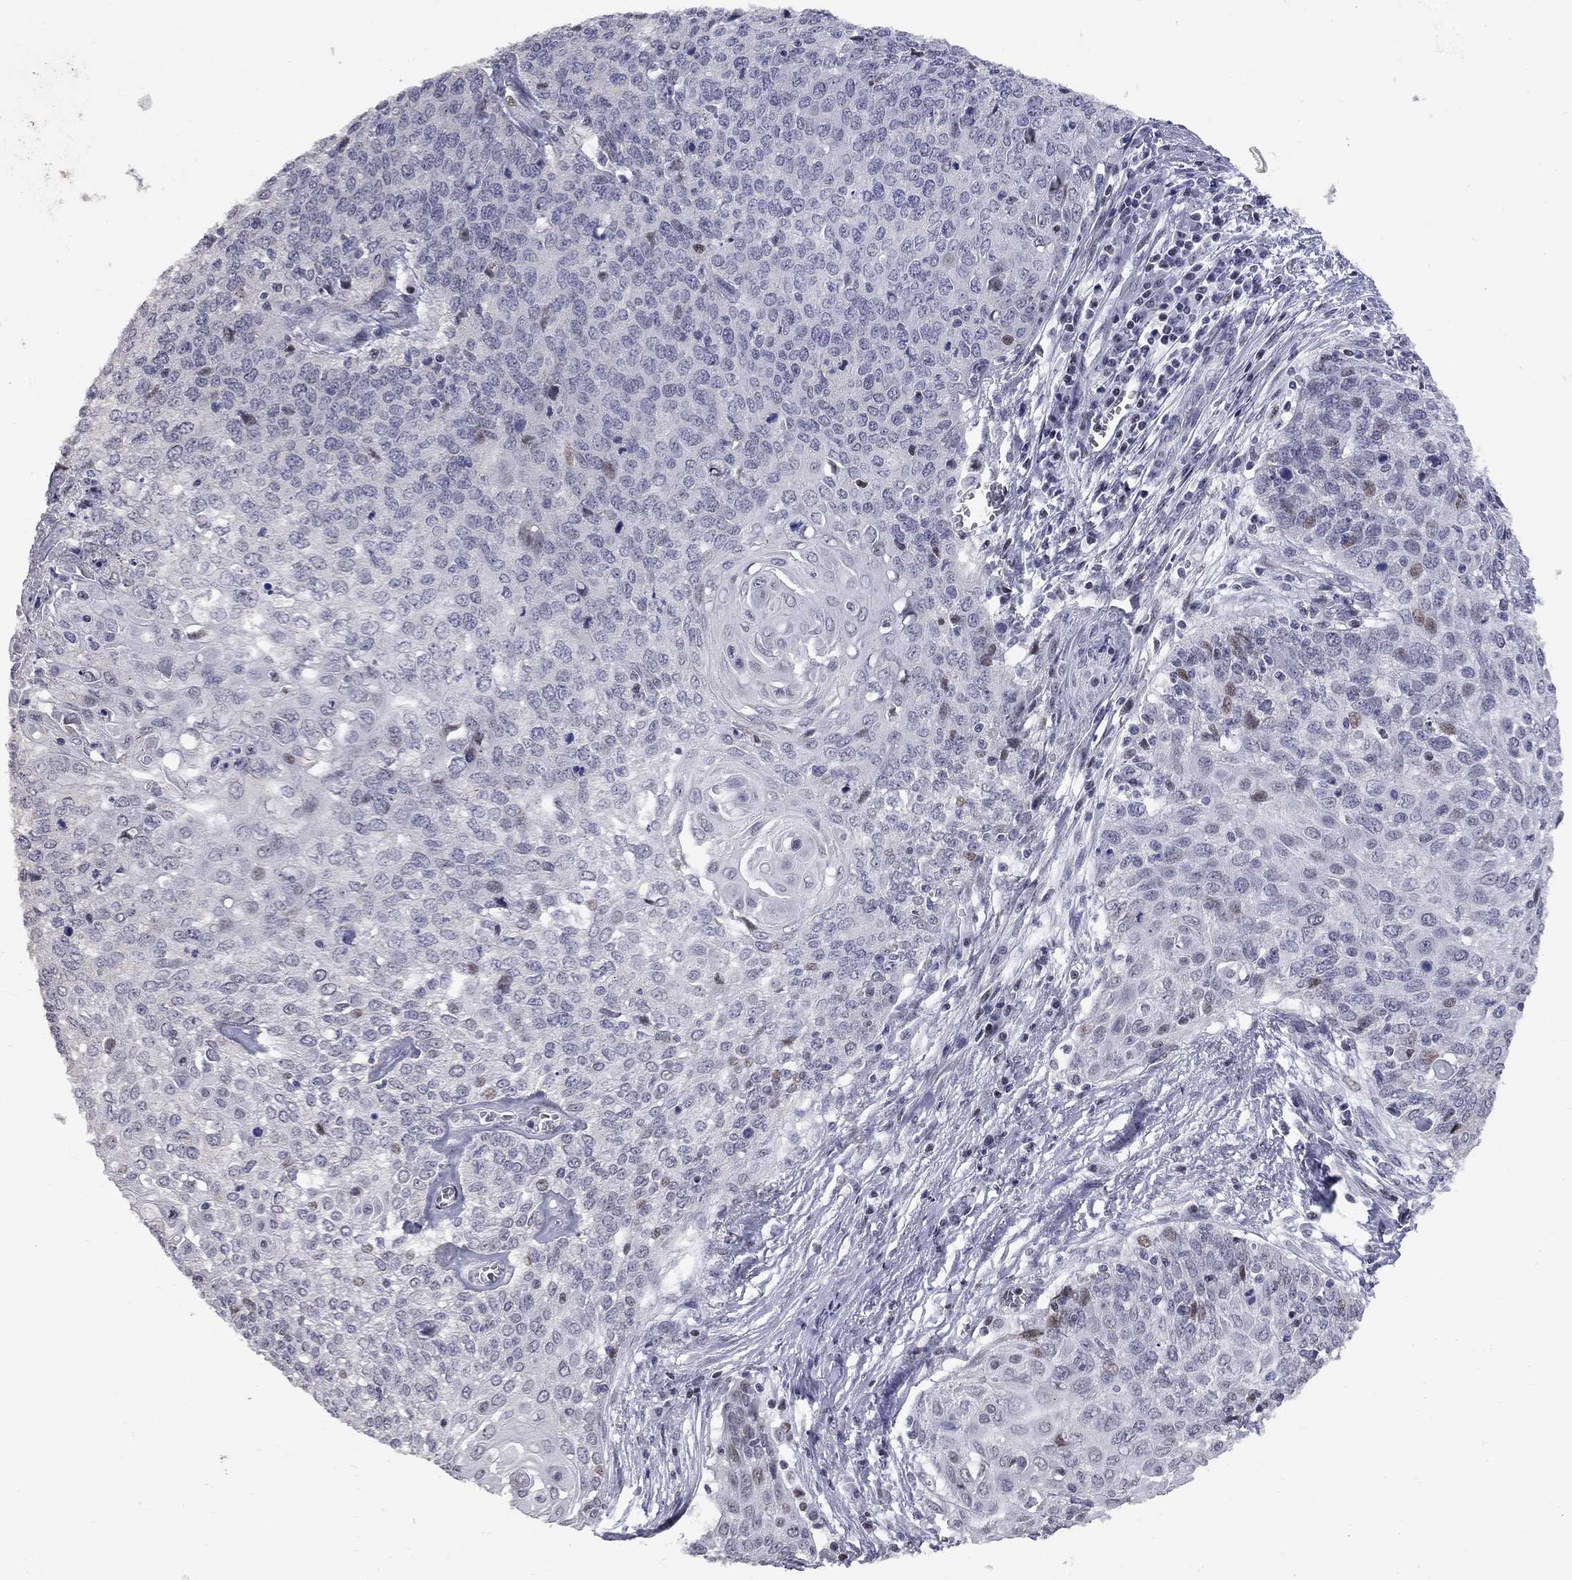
{"staining": {"intensity": "weak", "quantity": "<25%", "location": "nuclear"}, "tissue": "cervical cancer", "cell_type": "Tumor cells", "image_type": "cancer", "snomed": [{"axis": "morphology", "description": "Squamous cell carcinoma, NOS"}, {"axis": "topography", "description": "Cervix"}], "caption": "This is an IHC photomicrograph of human cervical cancer (squamous cell carcinoma). There is no staining in tumor cells.", "gene": "ZNF154", "patient": {"sex": "female", "age": 39}}